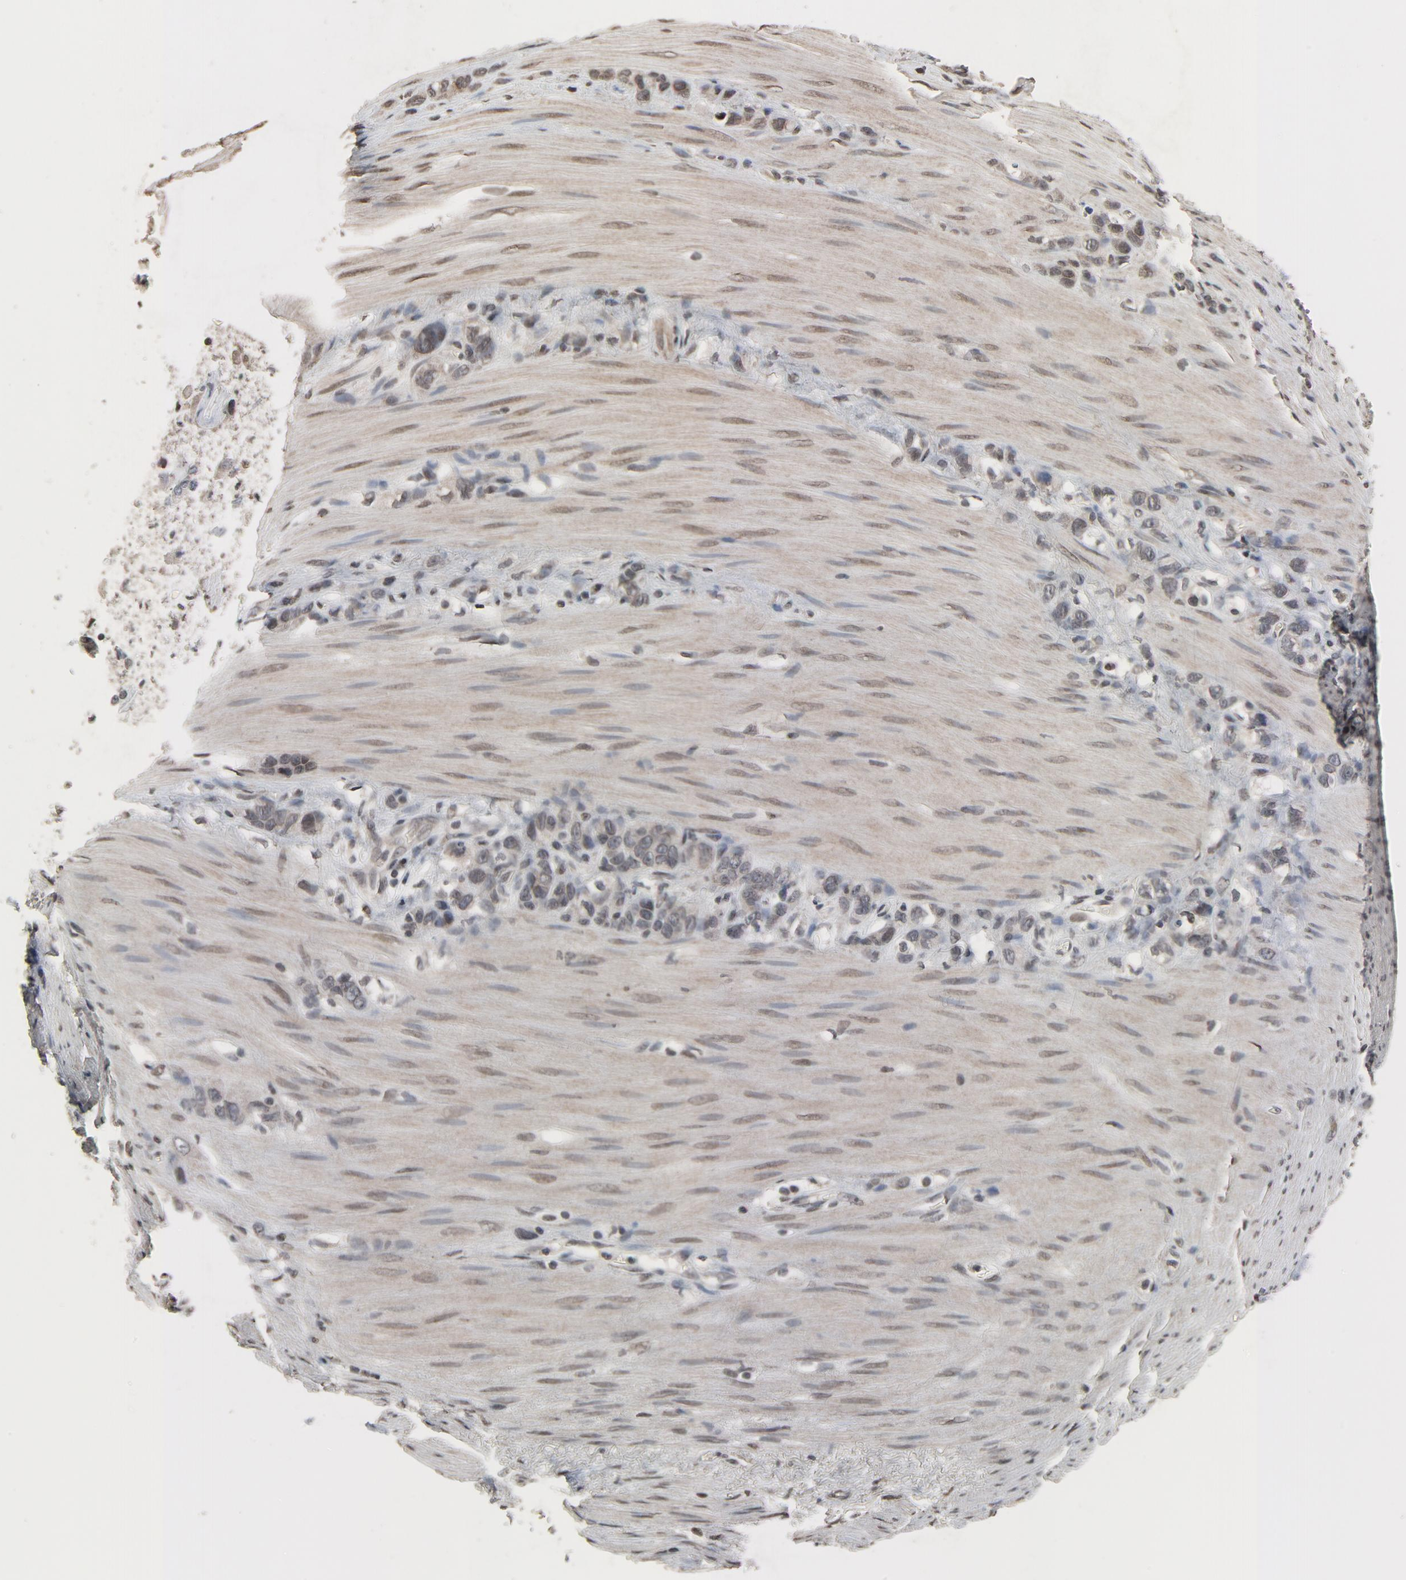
{"staining": {"intensity": "weak", "quantity": ">75%", "location": "cytoplasmic/membranous,nuclear"}, "tissue": "stomach cancer", "cell_type": "Tumor cells", "image_type": "cancer", "snomed": [{"axis": "morphology", "description": "Normal tissue, NOS"}, {"axis": "morphology", "description": "Adenocarcinoma, NOS"}, {"axis": "morphology", "description": "Adenocarcinoma, High grade"}, {"axis": "topography", "description": "Stomach, upper"}, {"axis": "topography", "description": "Stomach"}], "caption": "Immunohistochemical staining of human stomach cancer reveals low levels of weak cytoplasmic/membranous and nuclear protein positivity in about >75% of tumor cells.", "gene": "POM121", "patient": {"sex": "female", "age": 65}}